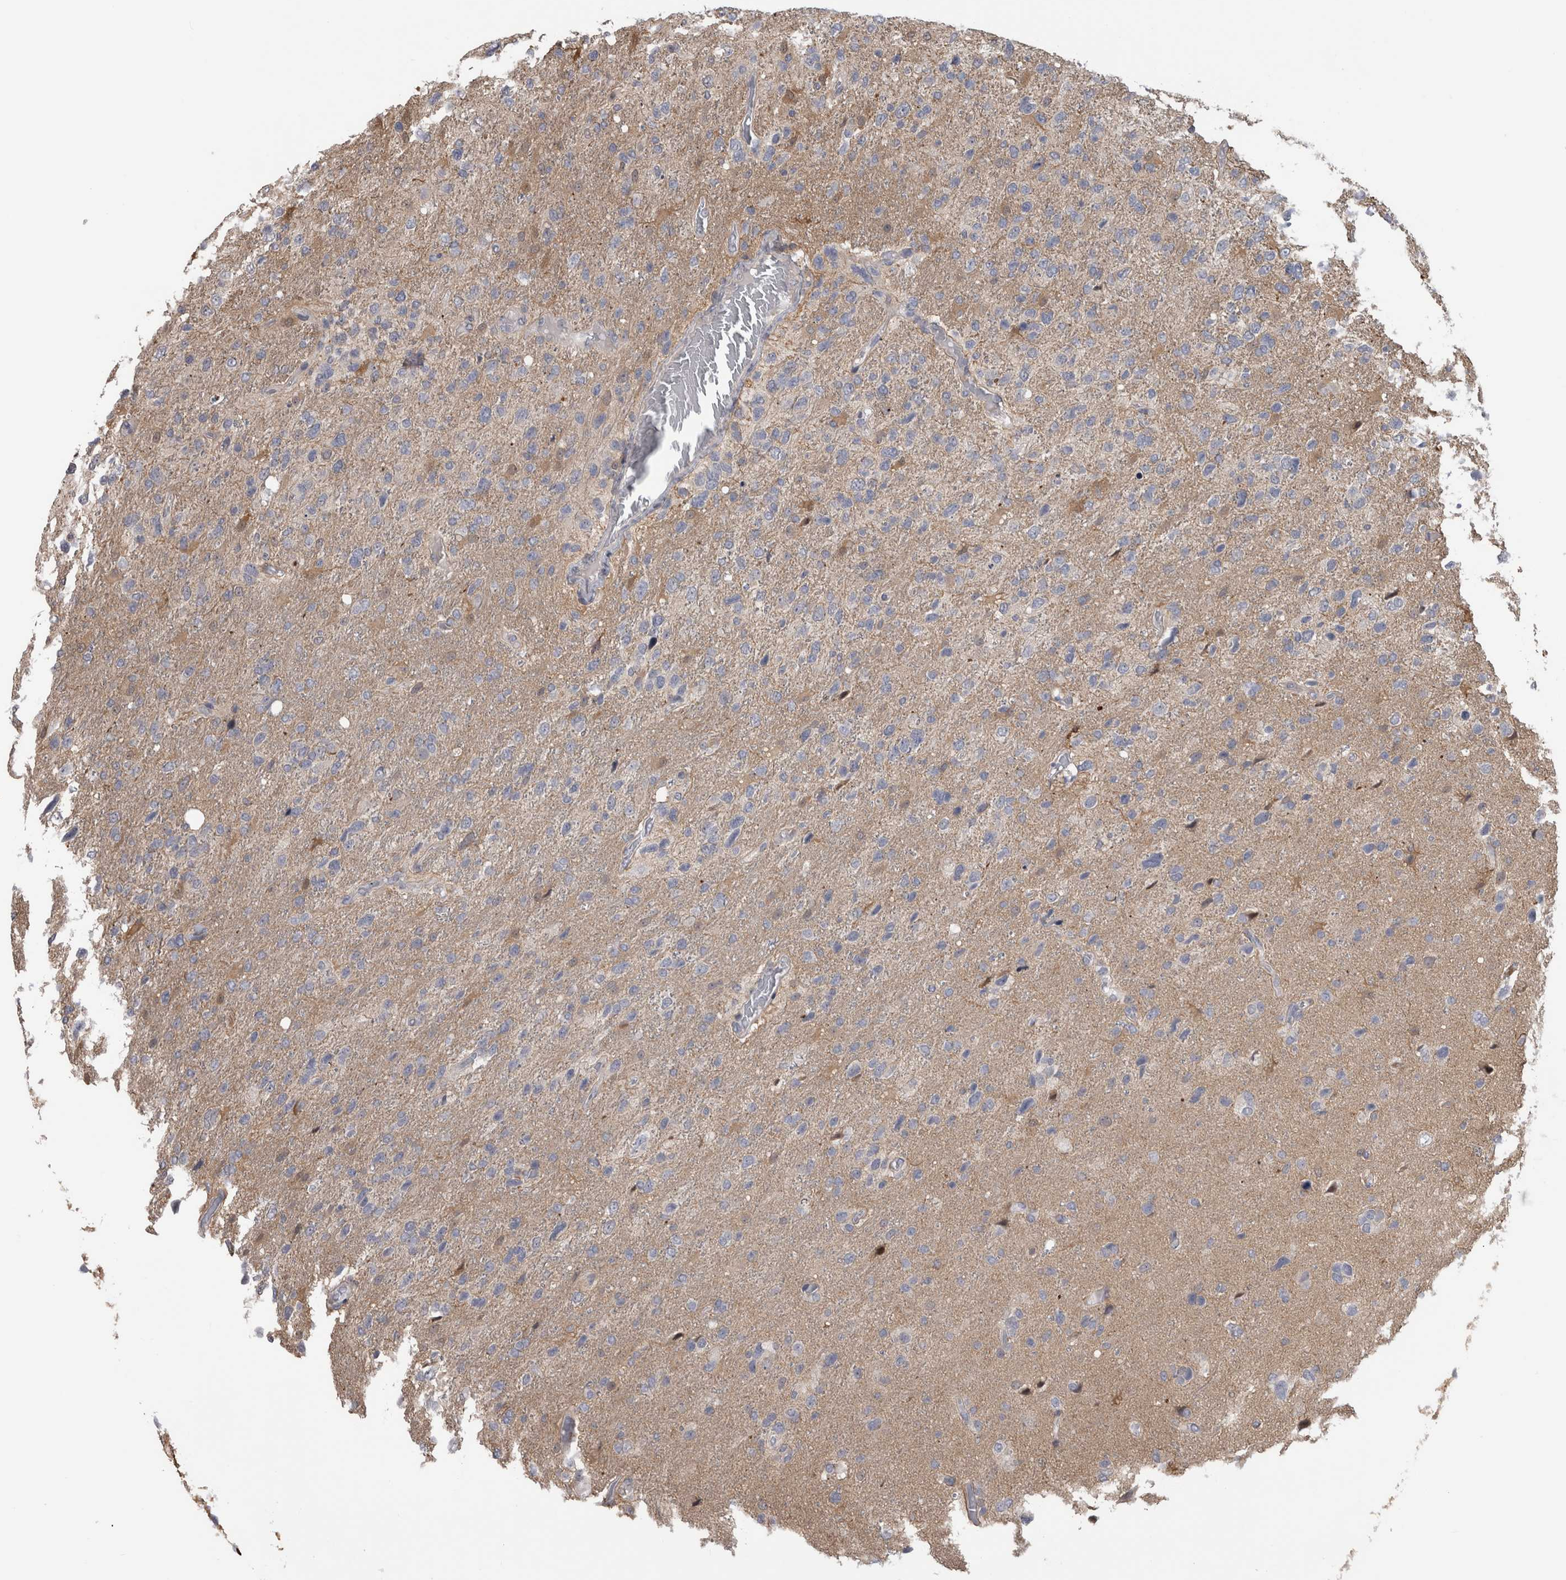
{"staining": {"intensity": "weak", "quantity": "<25%", "location": "cytoplasmic/membranous"}, "tissue": "glioma", "cell_type": "Tumor cells", "image_type": "cancer", "snomed": [{"axis": "morphology", "description": "Glioma, malignant, High grade"}, {"axis": "topography", "description": "Brain"}], "caption": "An image of human glioma is negative for staining in tumor cells. Brightfield microscopy of immunohistochemistry (IHC) stained with DAB (3,3'-diaminobenzidine) (brown) and hematoxylin (blue), captured at high magnification.", "gene": "USH1G", "patient": {"sex": "female", "age": 58}}